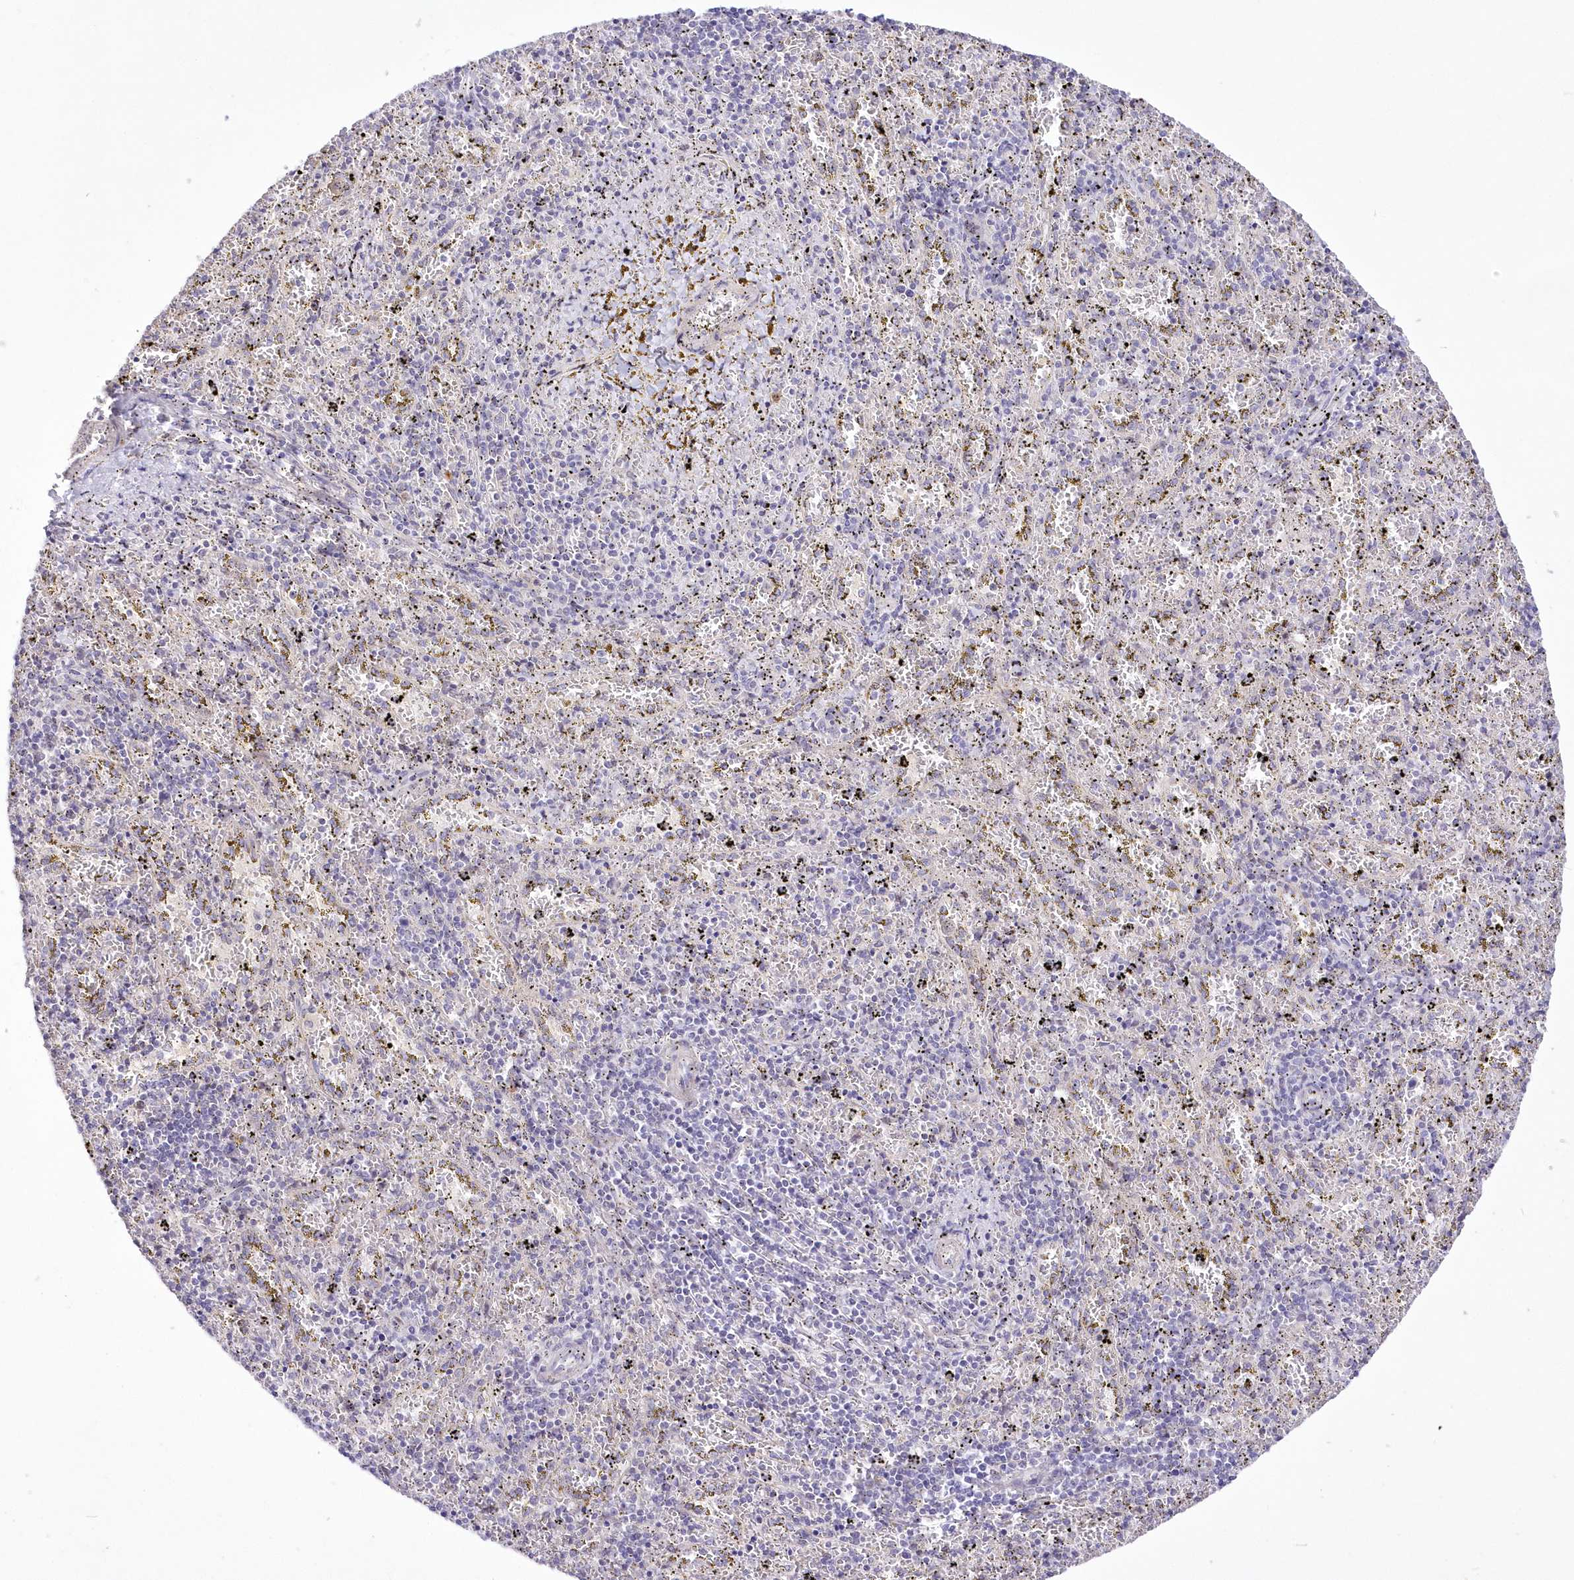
{"staining": {"intensity": "negative", "quantity": "none", "location": "none"}, "tissue": "spleen", "cell_type": "Cells in red pulp", "image_type": "normal", "snomed": [{"axis": "morphology", "description": "Normal tissue, NOS"}, {"axis": "topography", "description": "Spleen"}], "caption": "The micrograph shows no staining of cells in red pulp in benign spleen.", "gene": "FAM241B", "patient": {"sex": "male", "age": 11}}